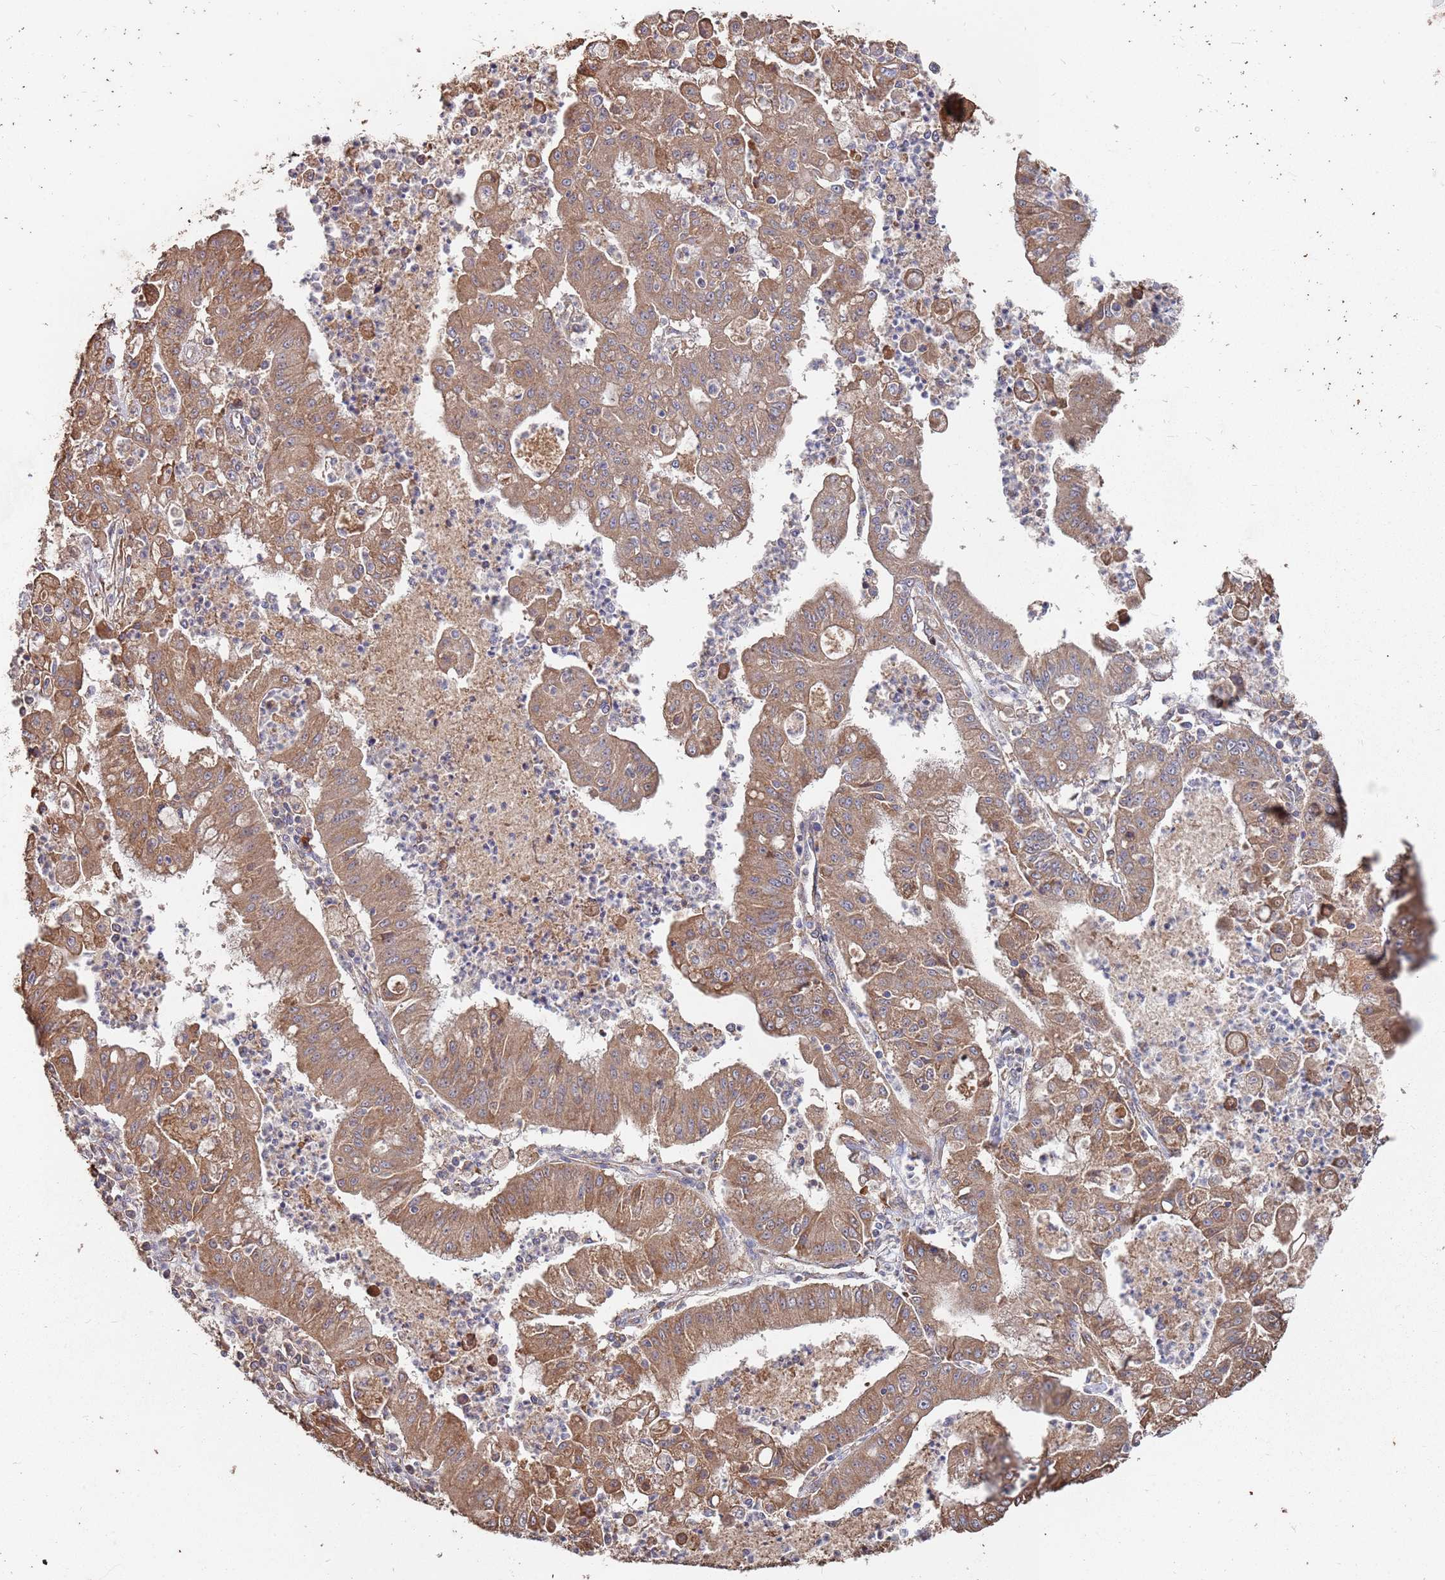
{"staining": {"intensity": "moderate", "quantity": ">75%", "location": "cytoplasmic/membranous"}, "tissue": "ovarian cancer", "cell_type": "Tumor cells", "image_type": "cancer", "snomed": [{"axis": "morphology", "description": "Cystadenocarcinoma, mucinous, NOS"}, {"axis": "topography", "description": "Ovary"}], "caption": "A photomicrograph of ovarian cancer stained for a protein shows moderate cytoplasmic/membranous brown staining in tumor cells.", "gene": "ATG5", "patient": {"sex": "female", "age": 70}}